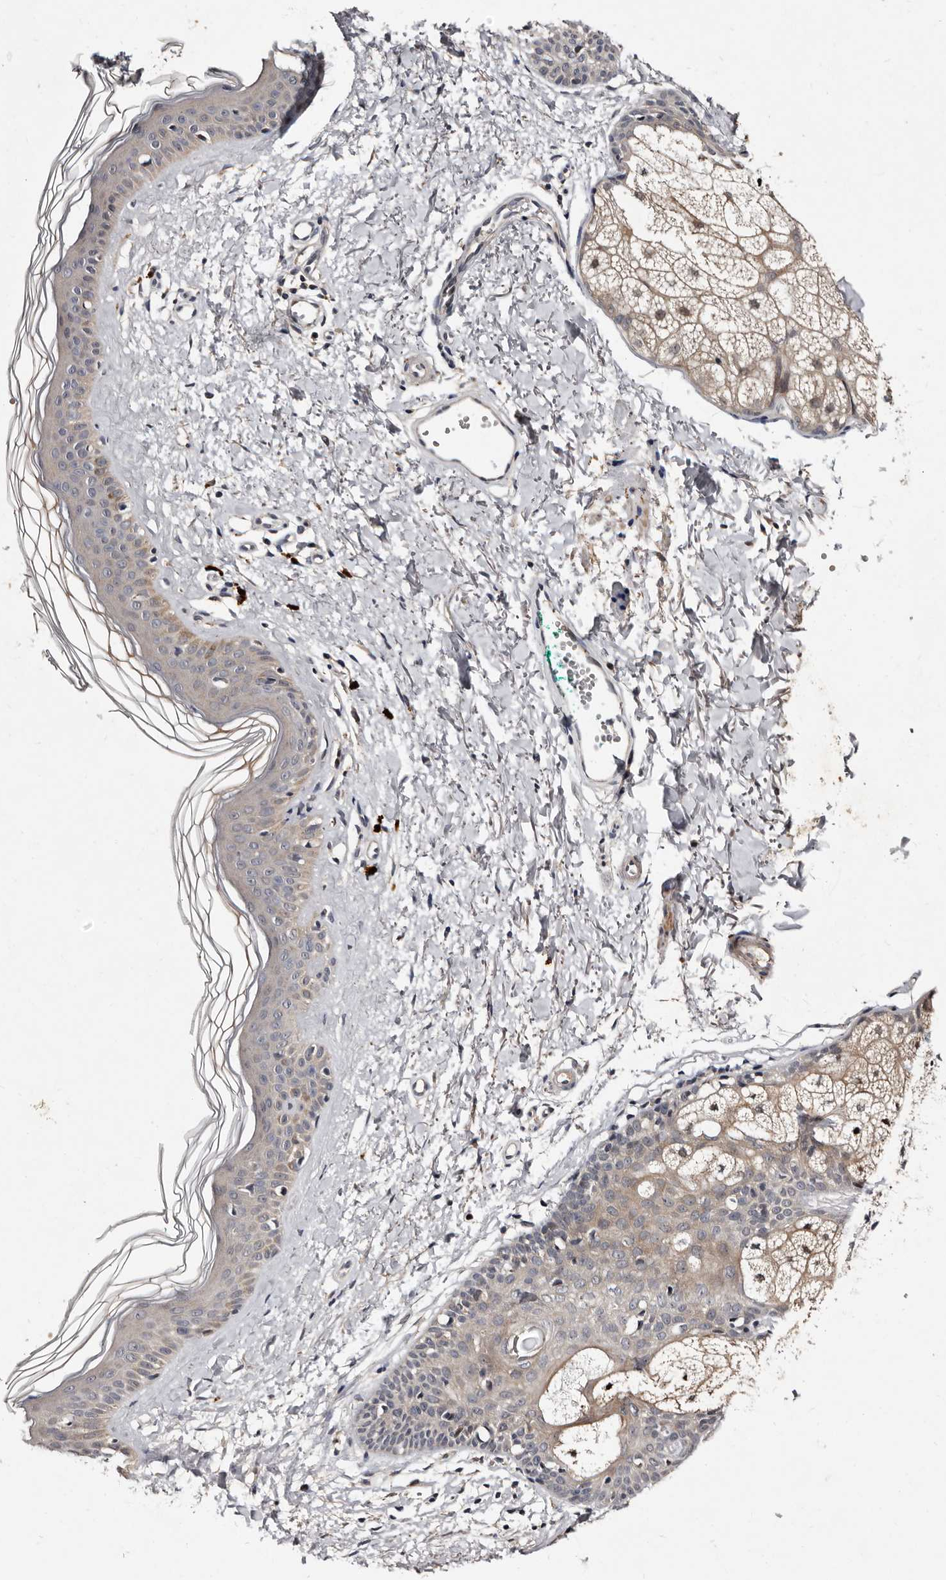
{"staining": {"intensity": "negative", "quantity": "none", "location": "none"}, "tissue": "skin cancer", "cell_type": "Tumor cells", "image_type": "cancer", "snomed": [{"axis": "morphology", "description": "Basal cell carcinoma"}, {"axis": "topography", "description": "Skin"}], "caption": "Tumor cells are negative for brown protein staining in skin cancer.", "gene": "LANCL2", "patient": {"sex": "male", "age": 48}}